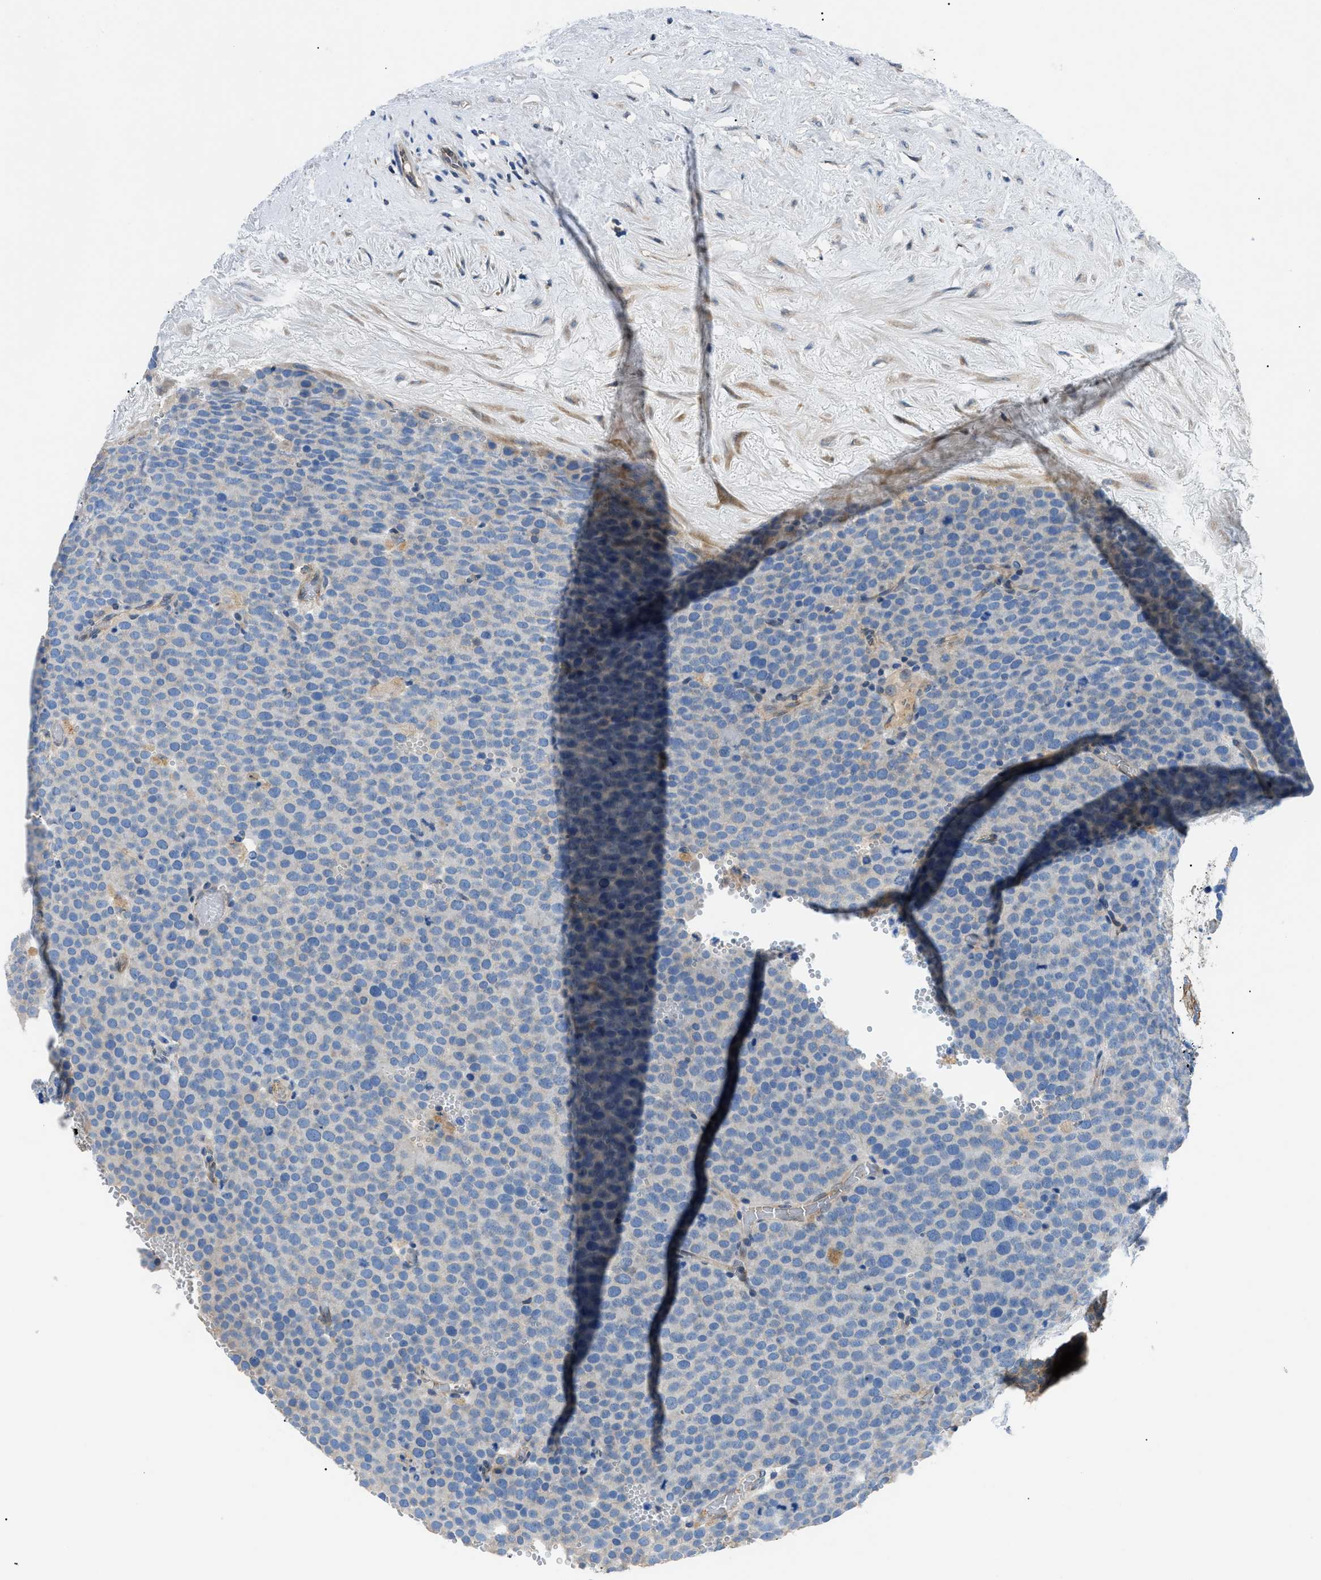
{"staining": {"intensity": "negative", "quantity": "none", "location": "none"}, "tissue": "testis cancer", "cell_type": "Tumor cells", "image_type": "cancer", "snomed": [{"axis": "morphology", "description": "Normal tissue, NOS"}, {"axis": "morphology", "description": "Seminoma, NOS"}, {"axis": "topography", "description": "Testis"}], "caption": "Protein analysis of testis cancer (seminoma) shows no significant staining in tumor cells.", "gene": "ZDHHC24", "patient": {"sex": "male", "age": 71}}